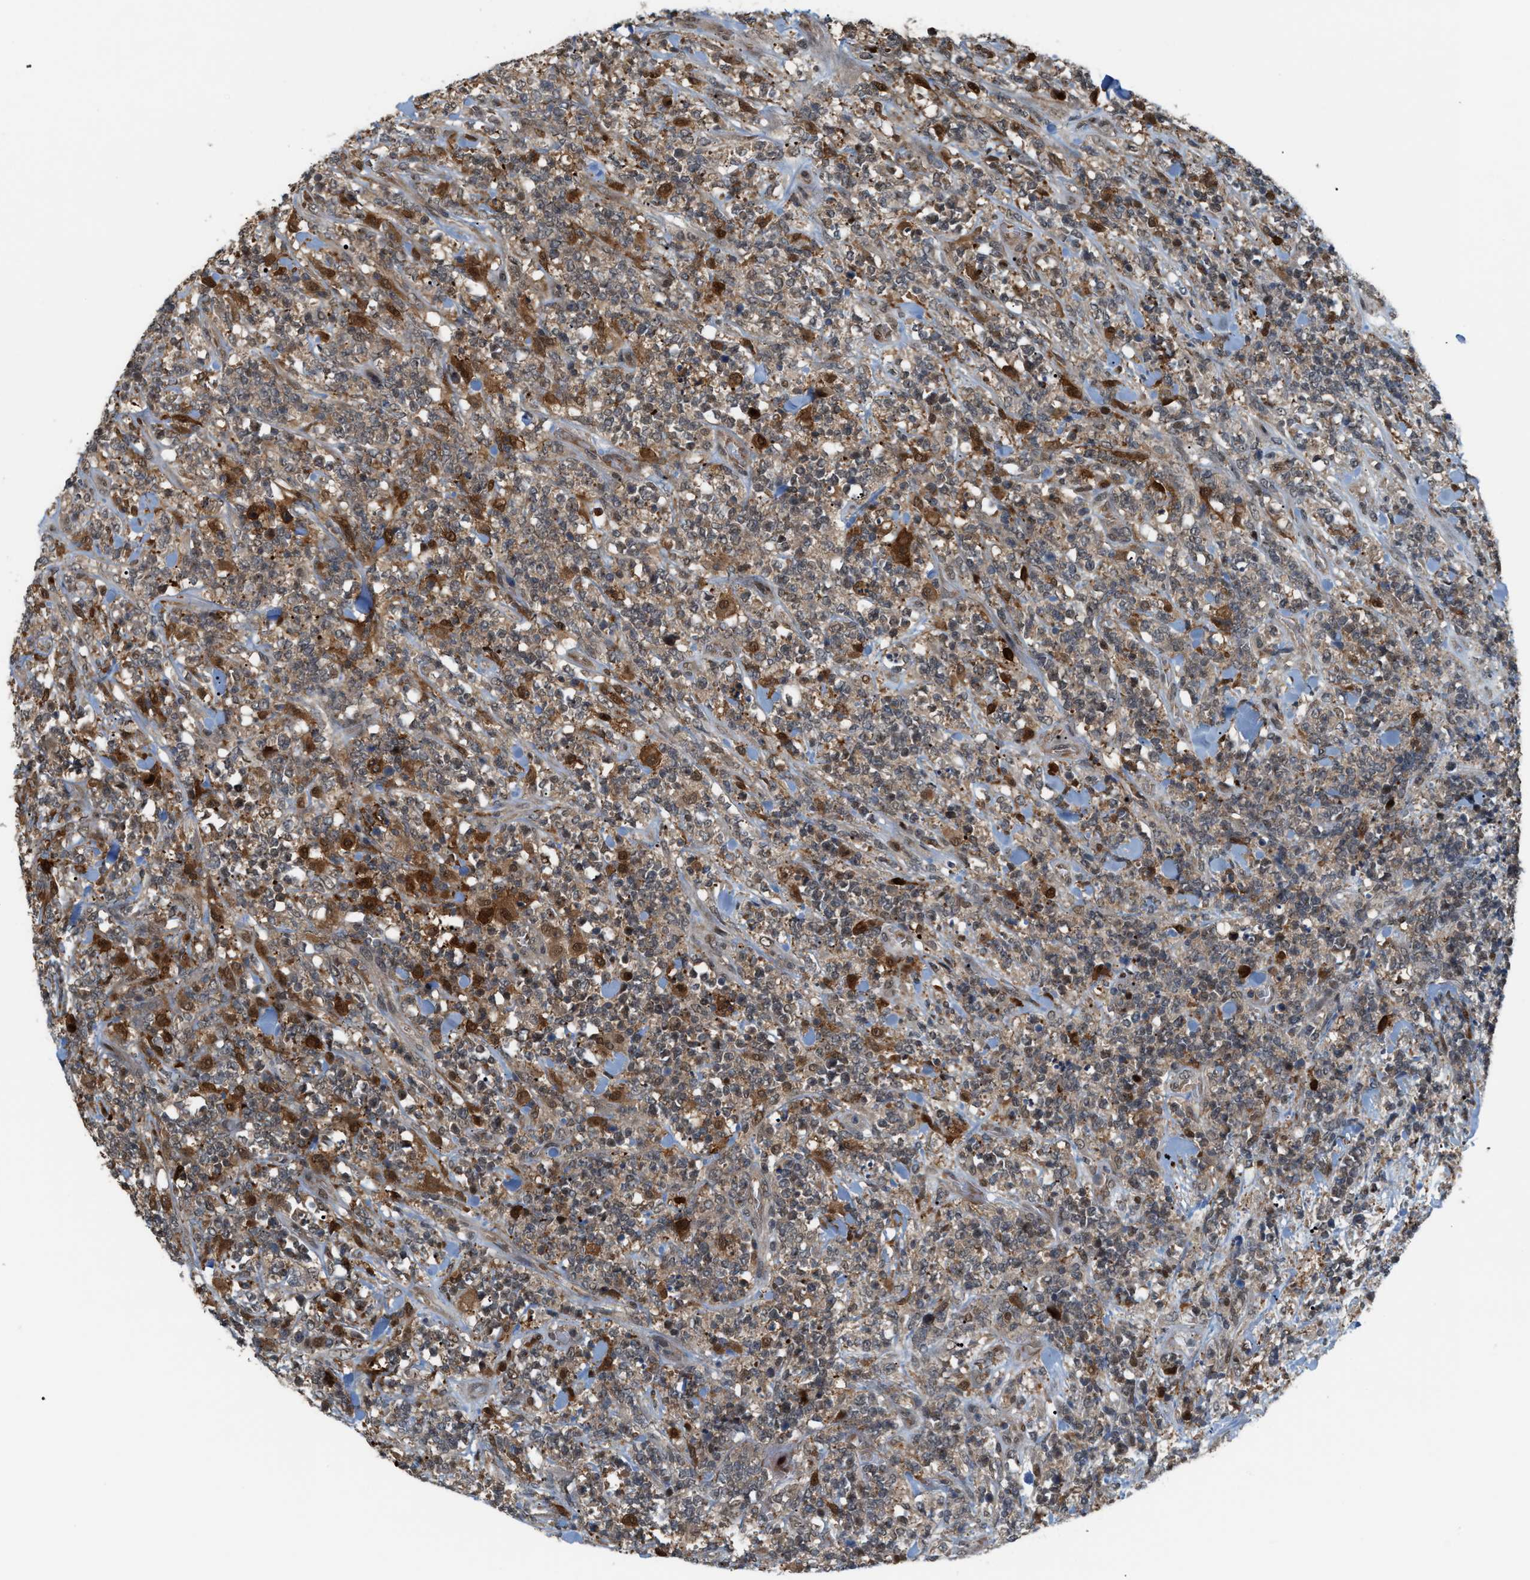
{"staining": {"intensity": "weak", "quantity": "25%-75%", "location": "cytoplasmic/membranous,nuclear"}, "tissue": "lymphoma", "cell_type": "Tumor cells", "image_type": "cancer", "snomed": [{"axis": "morphology", "description": "Malignant lymphoma, non-Hodgkin's type, High grade"}, {"axis": "topography", "description": "Soft tissue"}], "caption": "Lymphoma was stained to show a protein in brown. There is low levels of weak cytoplasmic/membranous and nuclear expression in about 25%-75% of tumor cells. Nuclei are stained in blue.", "gene": "RFFL", "patient": {"sex": "male", "age": 18}}